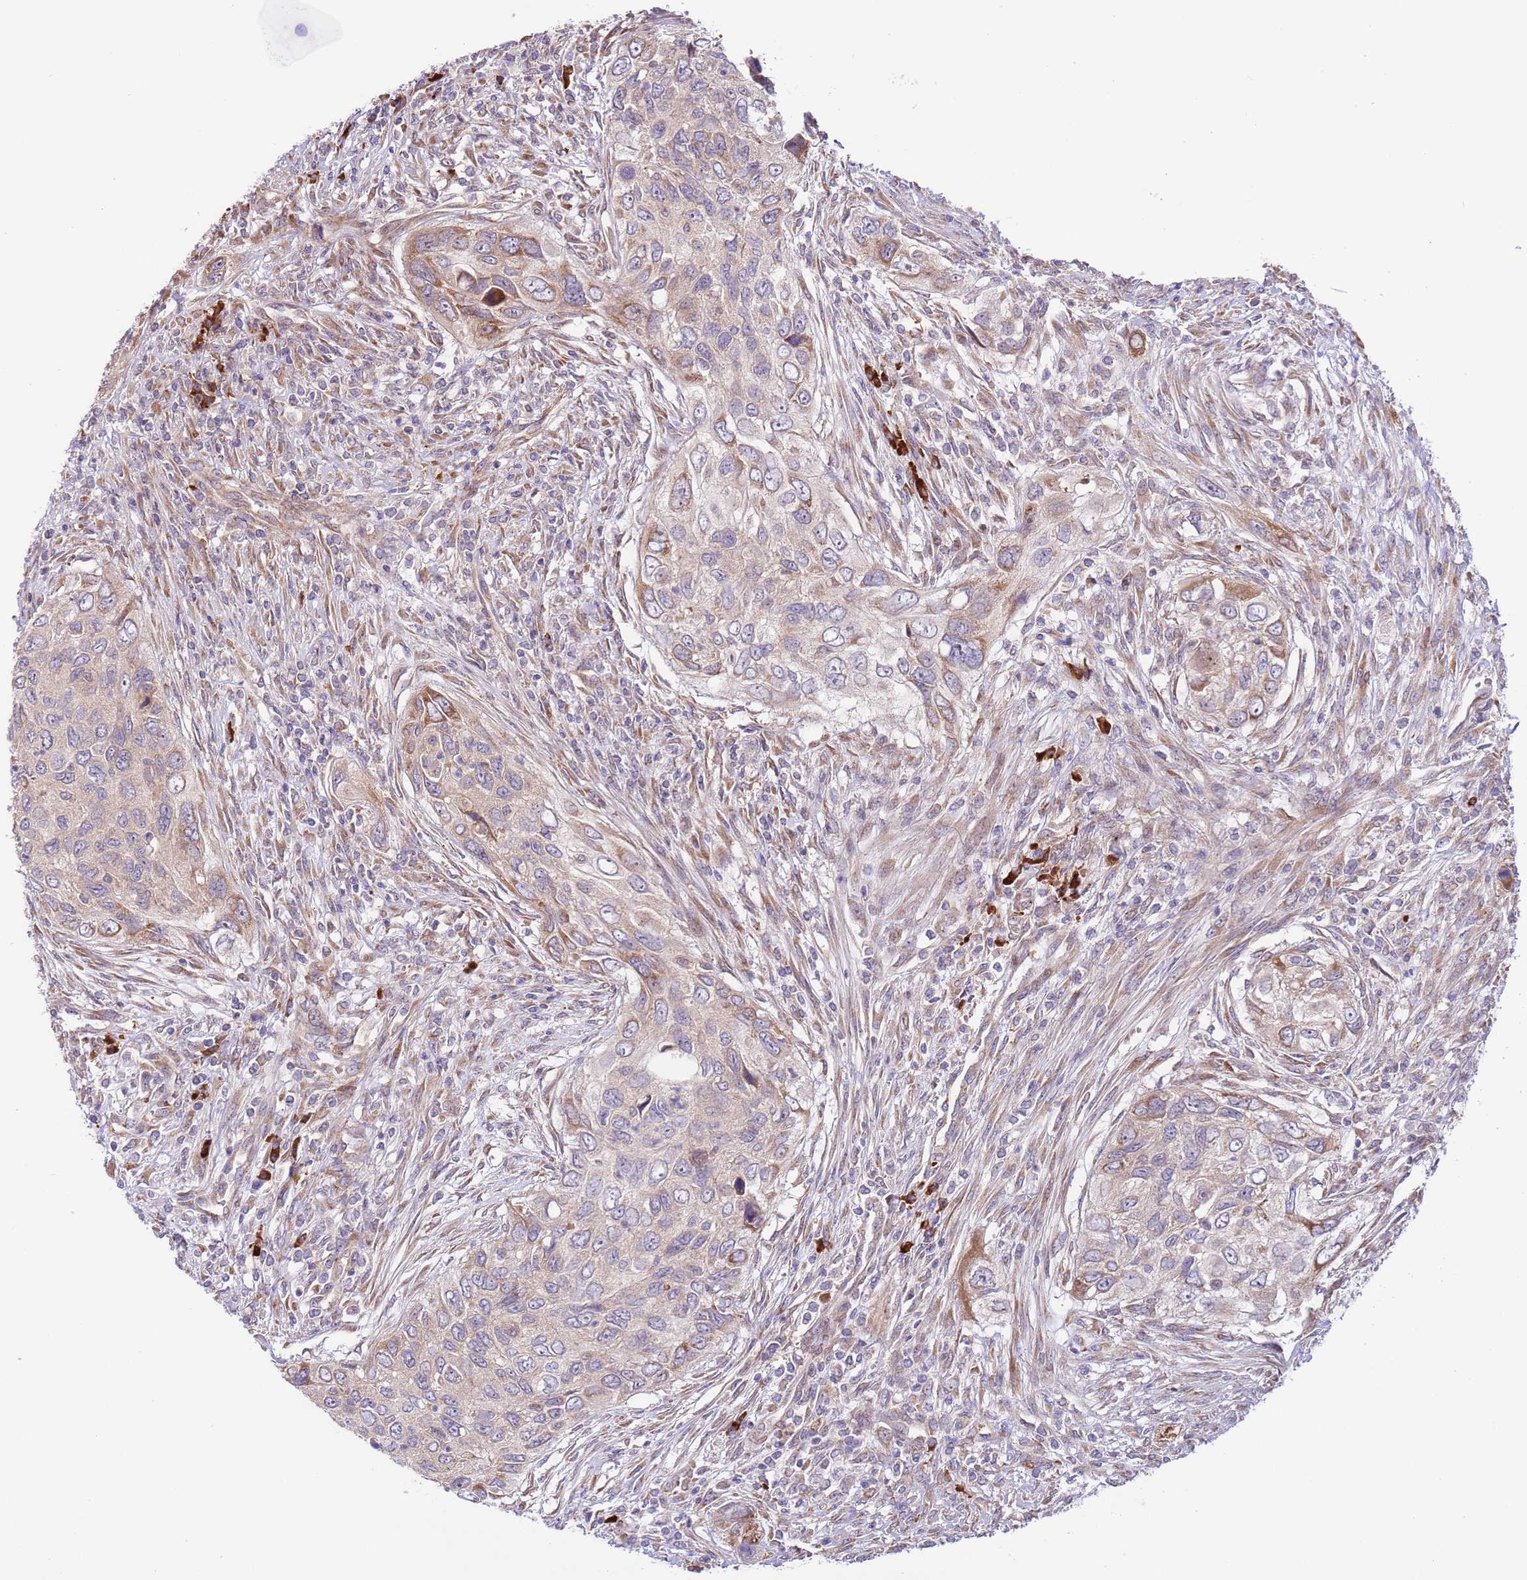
{"staining": {"intensity": "moderate", "quantity": "25%-75%", "location": "cytoplasmic/membranous"}, "tissue": "urothelial cancer", "cell_type": "Tumor cells", "image_type": "cancer", "snomed": [{"axis": "morphology", "description": "Urothelial carcinoma, High grade"}, {"axis": "topography", "description": "Urinary bladder"}], "caption": "High-grade urothelial carcinoma stained for a protein shows moderate cytoplasmic/membranous positivity in tumor cells.", "gene": "DAND5", "patient": {"sex": "female", "age": 60}}